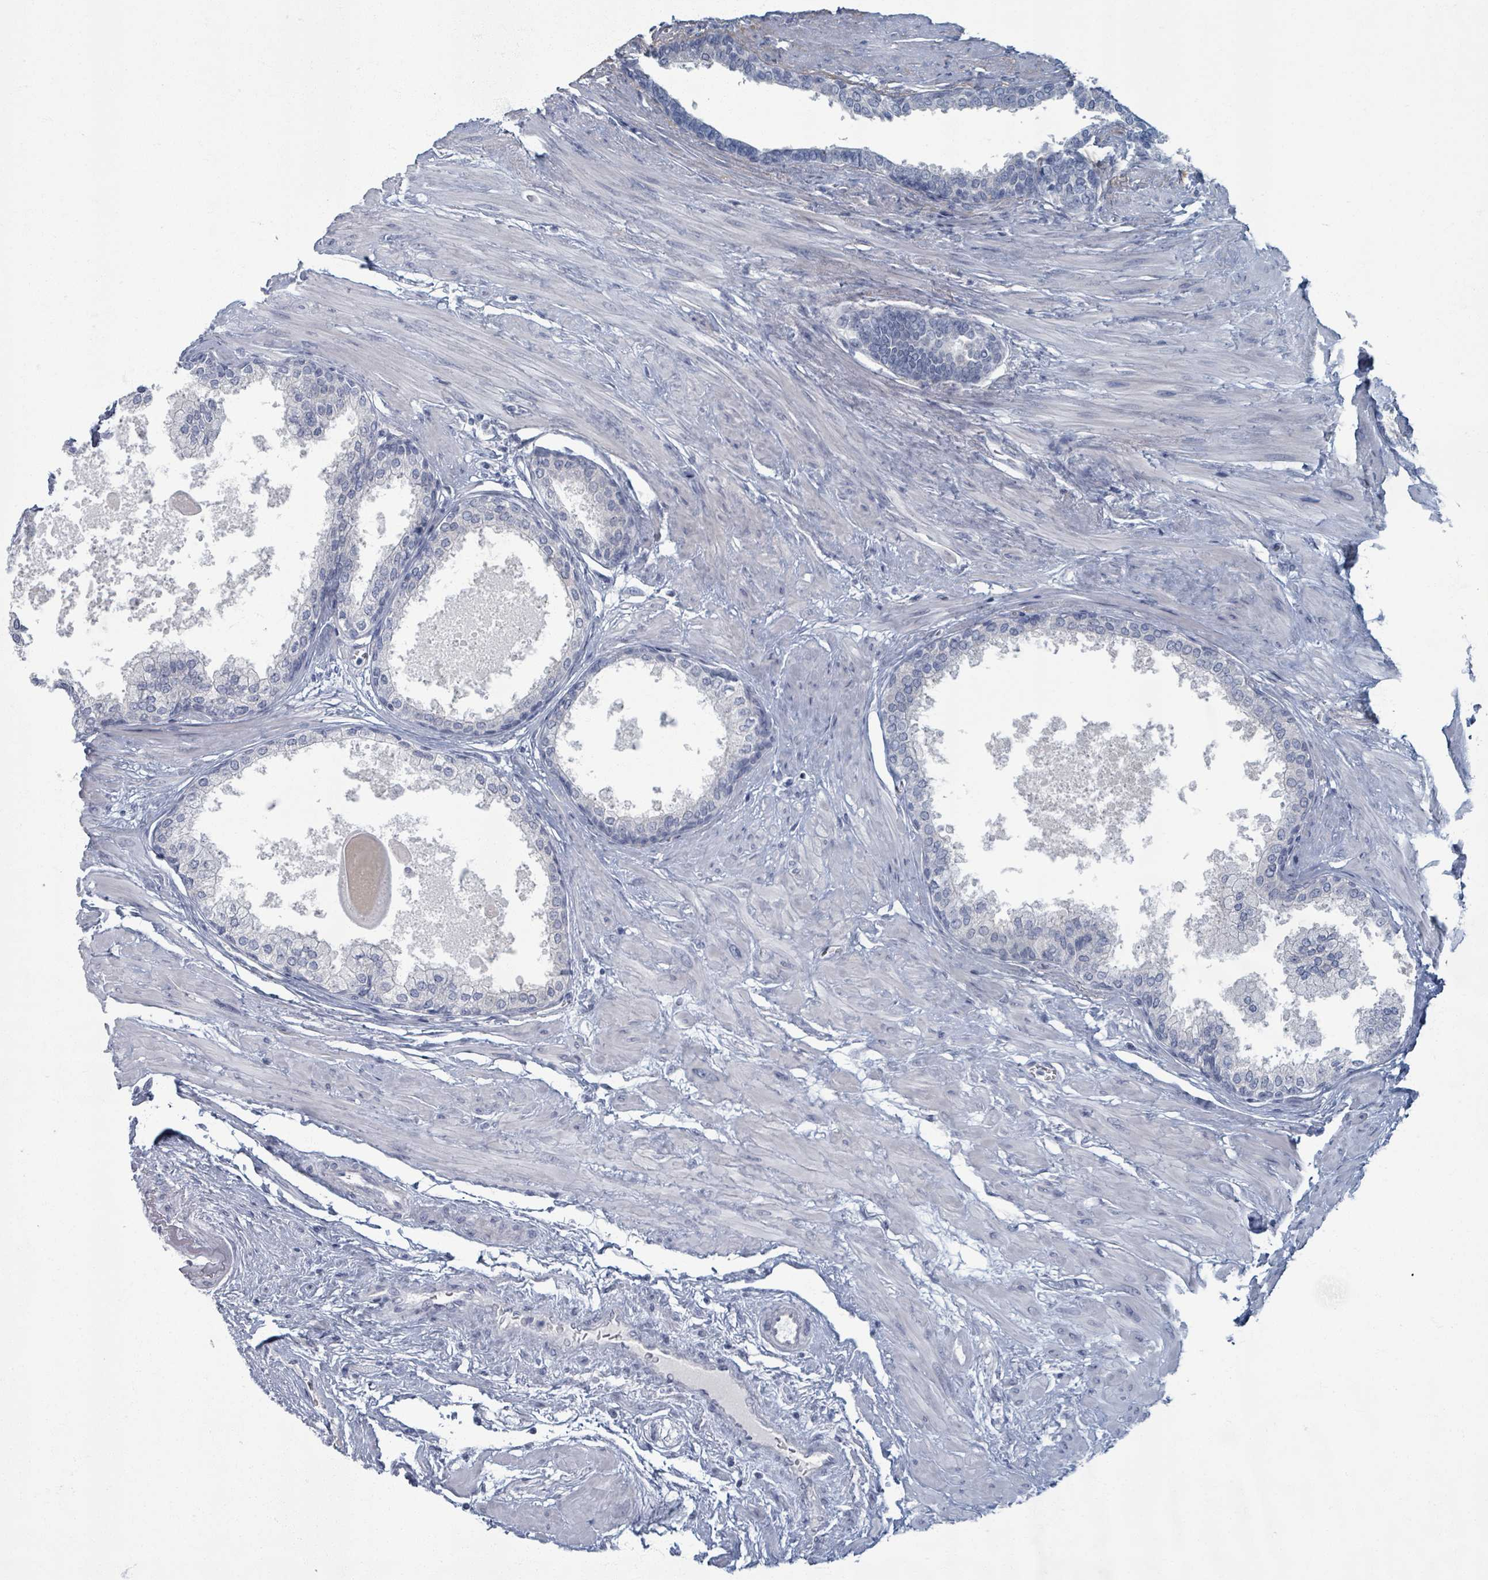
{"staining": {"intensity": "negative", "quantity": "none", "location": "none"}, "tissue": "prostate", "cell_type": "Glandular cells", "image_type": "normal", "snomed": [{"axis": "morphology", "description": "Normal tissue, NOS"}, {"axis": "topography", "description": "Prostate"}], "caption": "Normal prostate was stained to show a protein in brown. There is no significant expression in glandular cells. (DAB immunohistochemistry visualized using brightfield microscopy, high magnification).", "gene": "WNT11", "patient": {"sex": "male", "age": 57}}